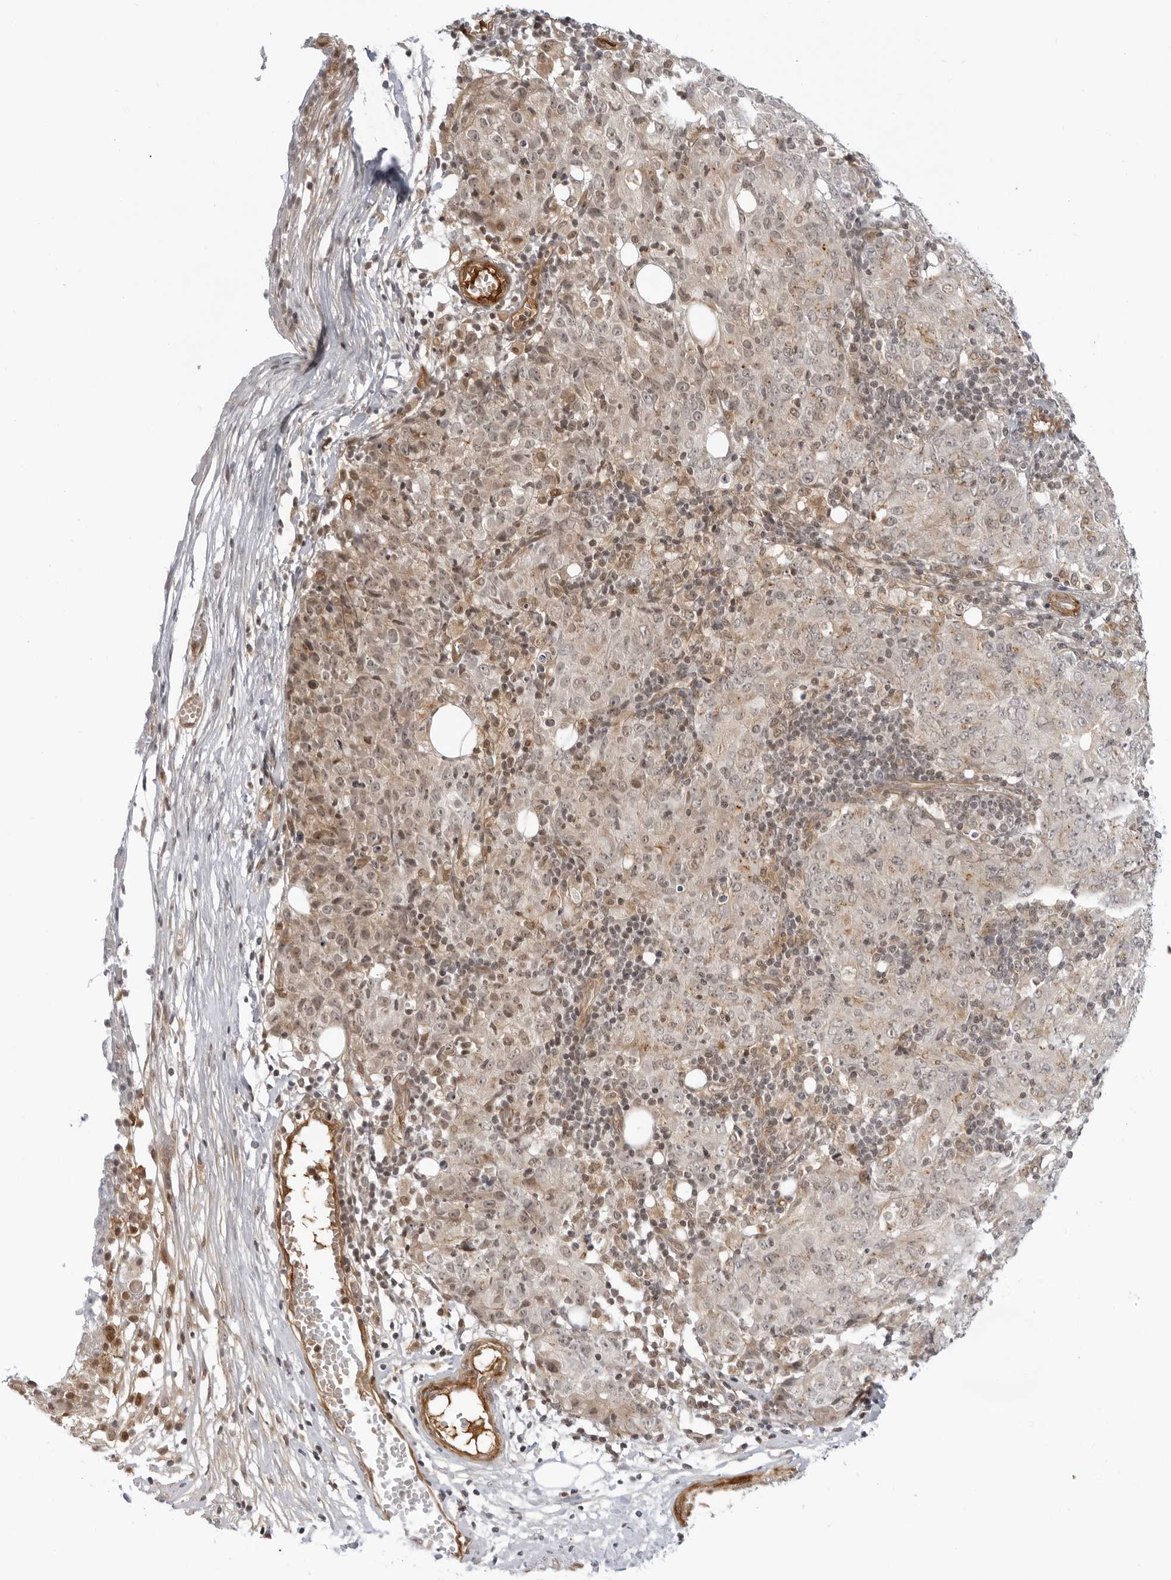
{"staining": {"intensity": "weak", "quantity": "<25%", "location": "cytoplasmic/membranous,nuclear"}, "tissue": "ovarian cancer", "cell_type": "Tumor cells", "image_type": "cancer", "snomed": [{"axis": "morphology", "description": "Carcinoma, endometroid"}, {"axis": "topography", "description": "Ovary"}], "caption": "Tumor cells are negative for protein expression in human ovarian cancer.", "gene": "SUGCT", "patient": {"sex": "female", "age": 42}}